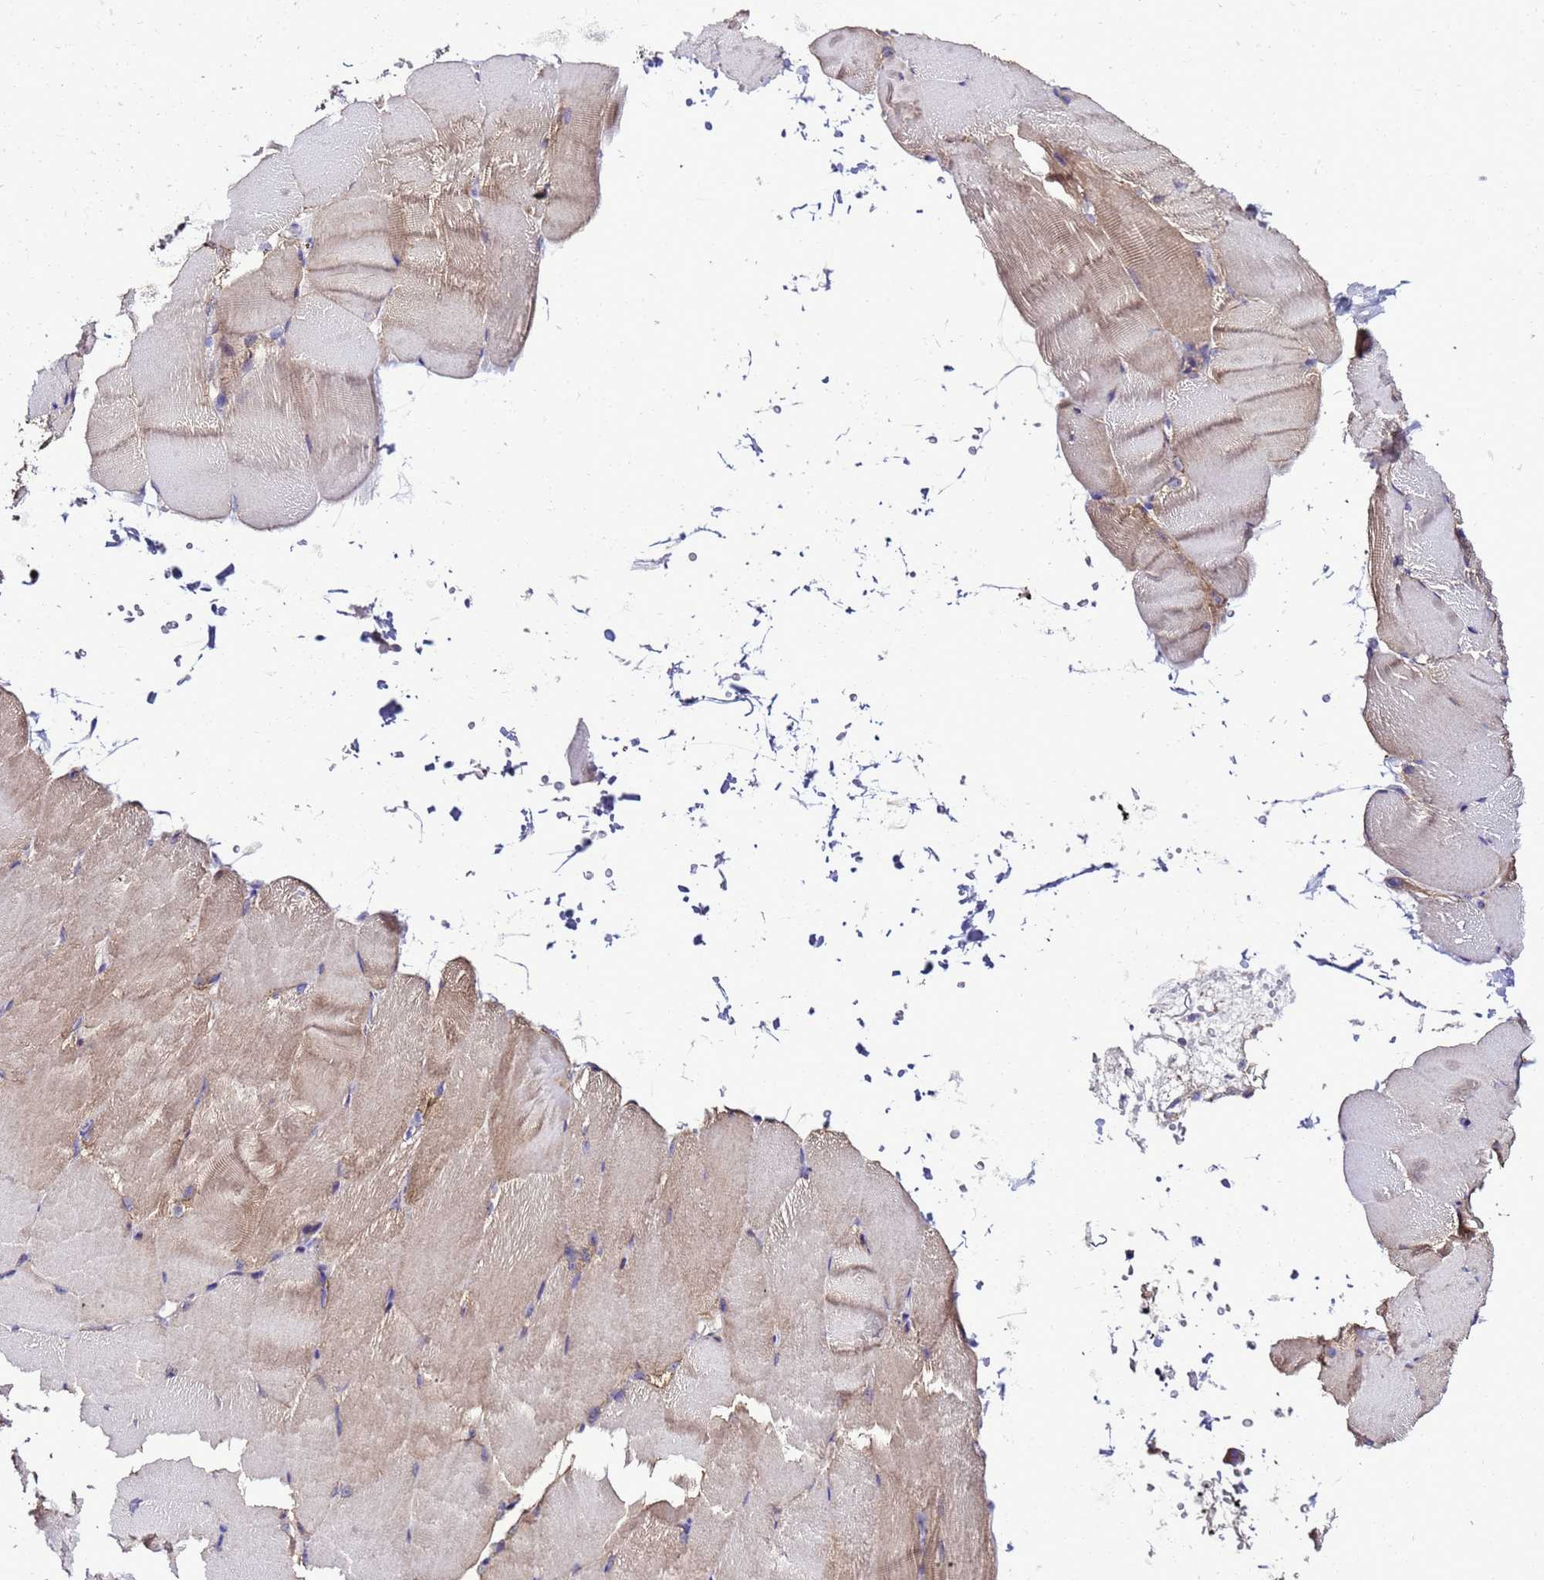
{"staining": {"intensity": "weak", "quantity": "25%-75%", "location": "cytoplasmic/membranous"}, "tissue": "skeletal muscle", "cell_type": "Myocytes", "image_type": "normal", "snomed": [{"axis": "morphology", "description": "Normal tissue, NOS"}, {"axis": "topography", "description": "Skeletal muscle"}, {"axis": "topography", "description": "Parathyroid gland"}], "caption": "This histopathology image exhibits immunohistochemistry staining of unremarkable human skeletal muscle, with low weak cytoplasmic/membranous staining in approximately 25%-75% of myocytes.", "gene": "DPH6", "patient": {"sex": "female", "age": 37}}